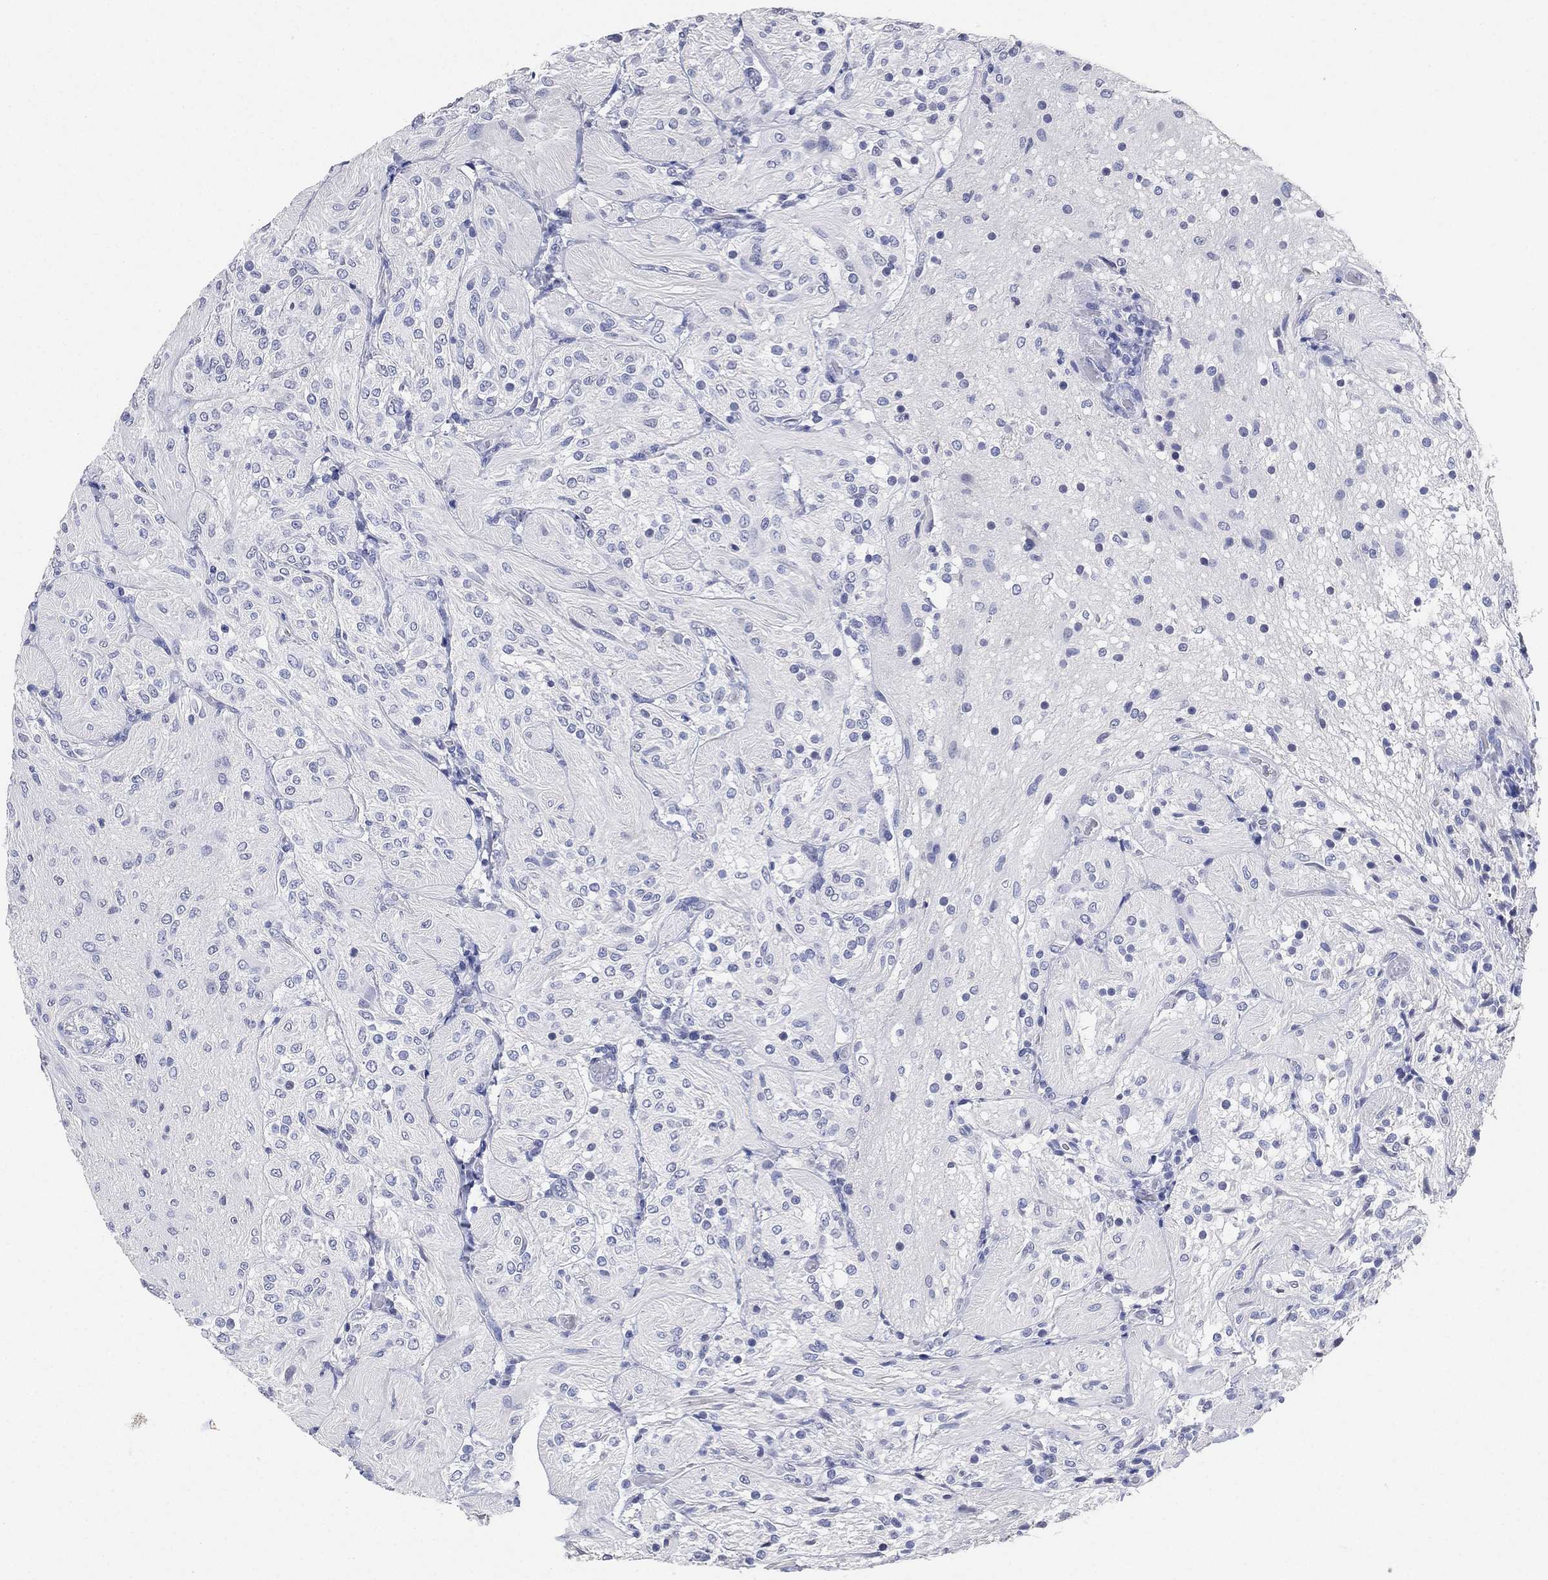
{"staining": {"intensity": "negative", "quantity": "none", "location": "none"}, "tissue": "glioma", "cell_type": "Tumor cells", "image_type": "cancer", "snomed": [{"axis": "morphology", "description": "Glioma, malignant, Low grade"}, {"axis": "topography", "description": "Brain"}], "caption": "Human malignant glioma (low-grade) stained for a protein using immunohistochemistry shows no expression in tumor cells.", "gene": "IYD", "patient": {"sex": "male", "age": 3}}